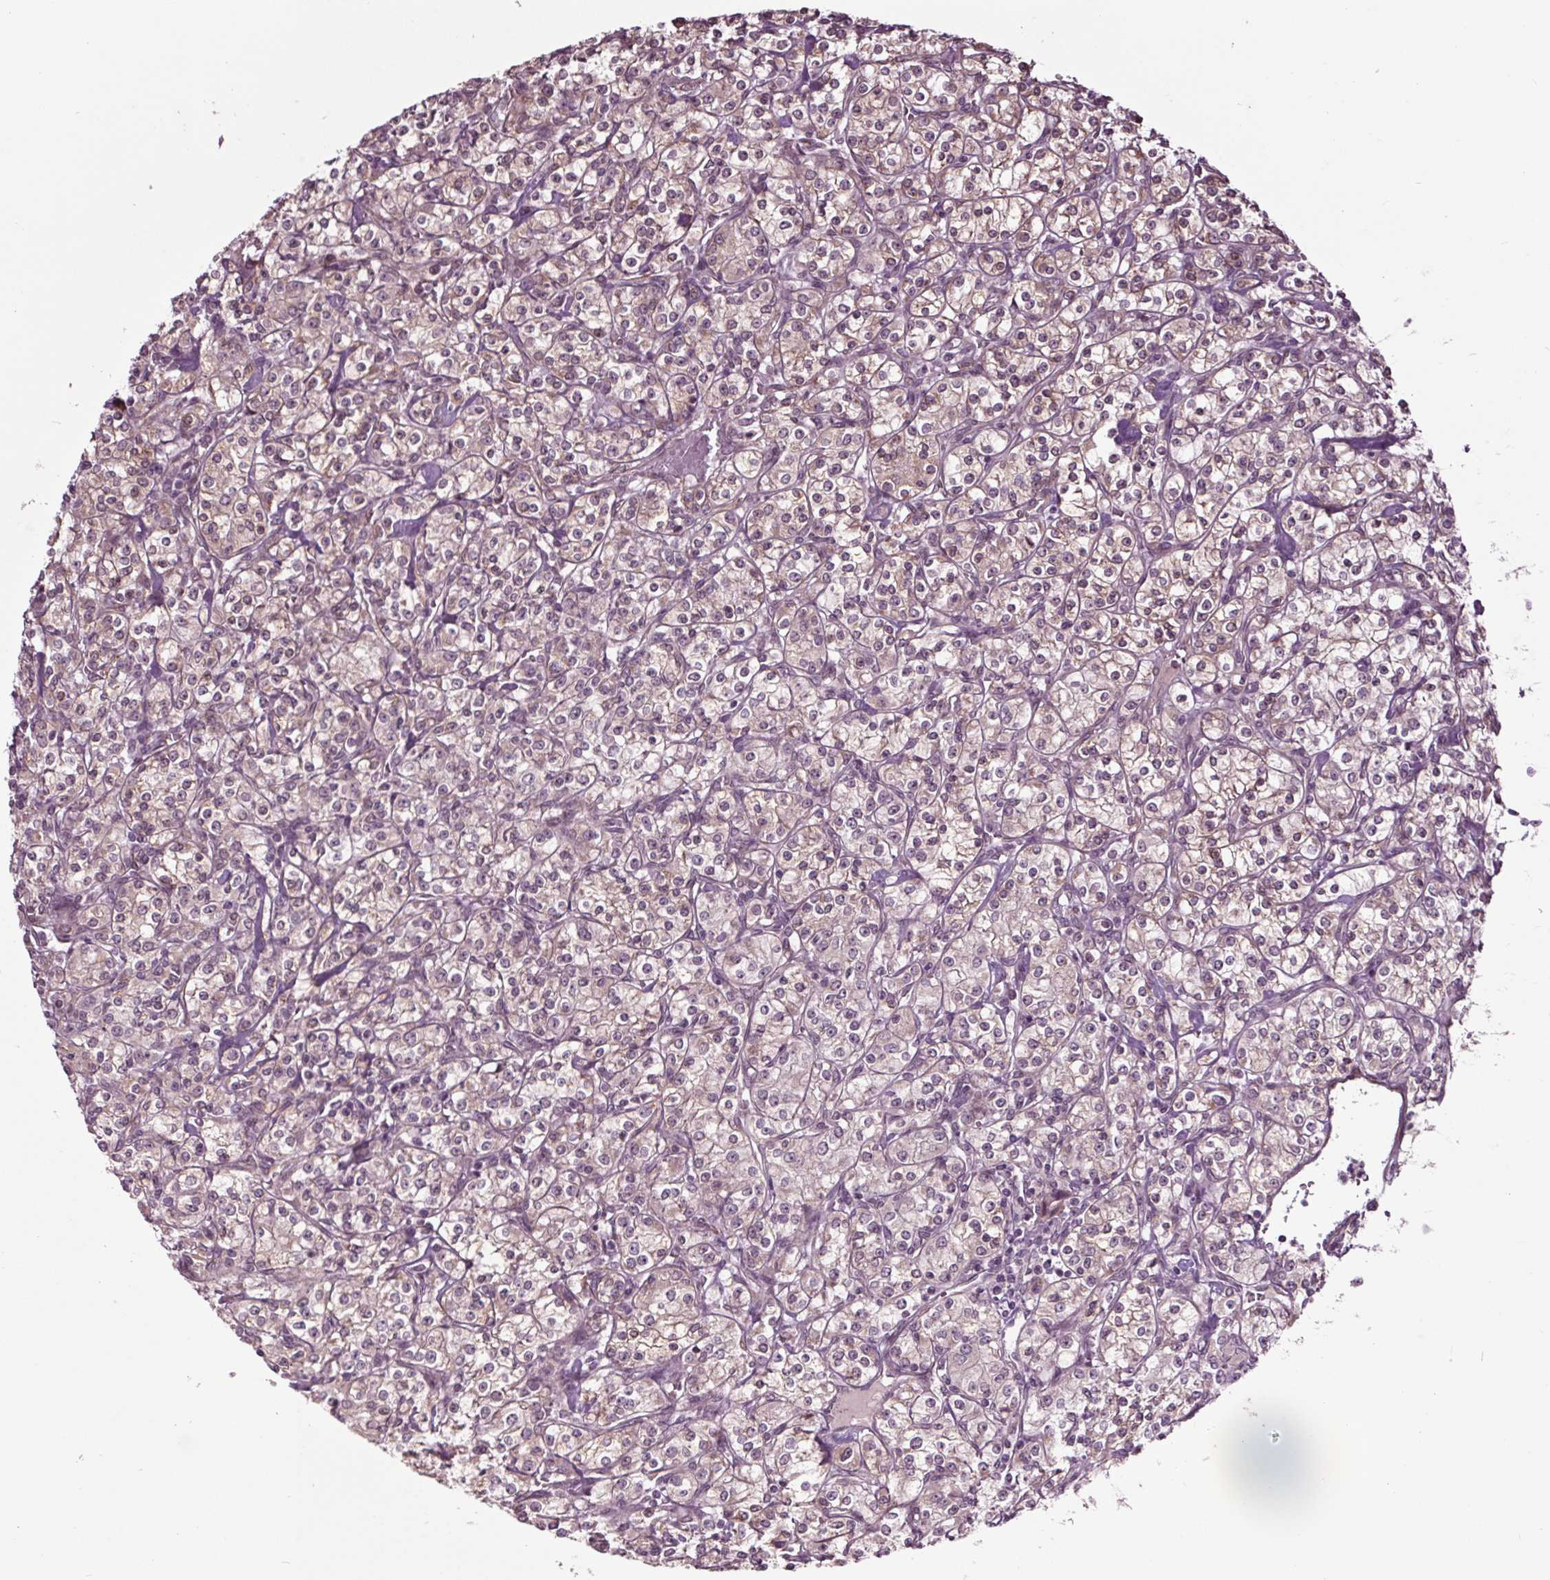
{"staining": {"intensity": "weak", "quantity": "25%-75%", "location": "cytoplasmic/membranous"}, "tissue": "renal cancer", "cell_type": "Tumor cells", "image_type": "cancer", "snomed": [{"axis": "morphology", "description": "Adenocarcinoma, NOS"}, {"axis": "topography", "description": "Kidney"}], "caption": "Weak cytoplasmic/membranous protein staining is appreciated in about 25%-75% of tumor cells in adenocarcinoma (renal). (brown staining indicates protein expression, while blue staining denotes nuclei).", "gene": "HAUS5", "patient": {"sex": "male", "age": 77}}